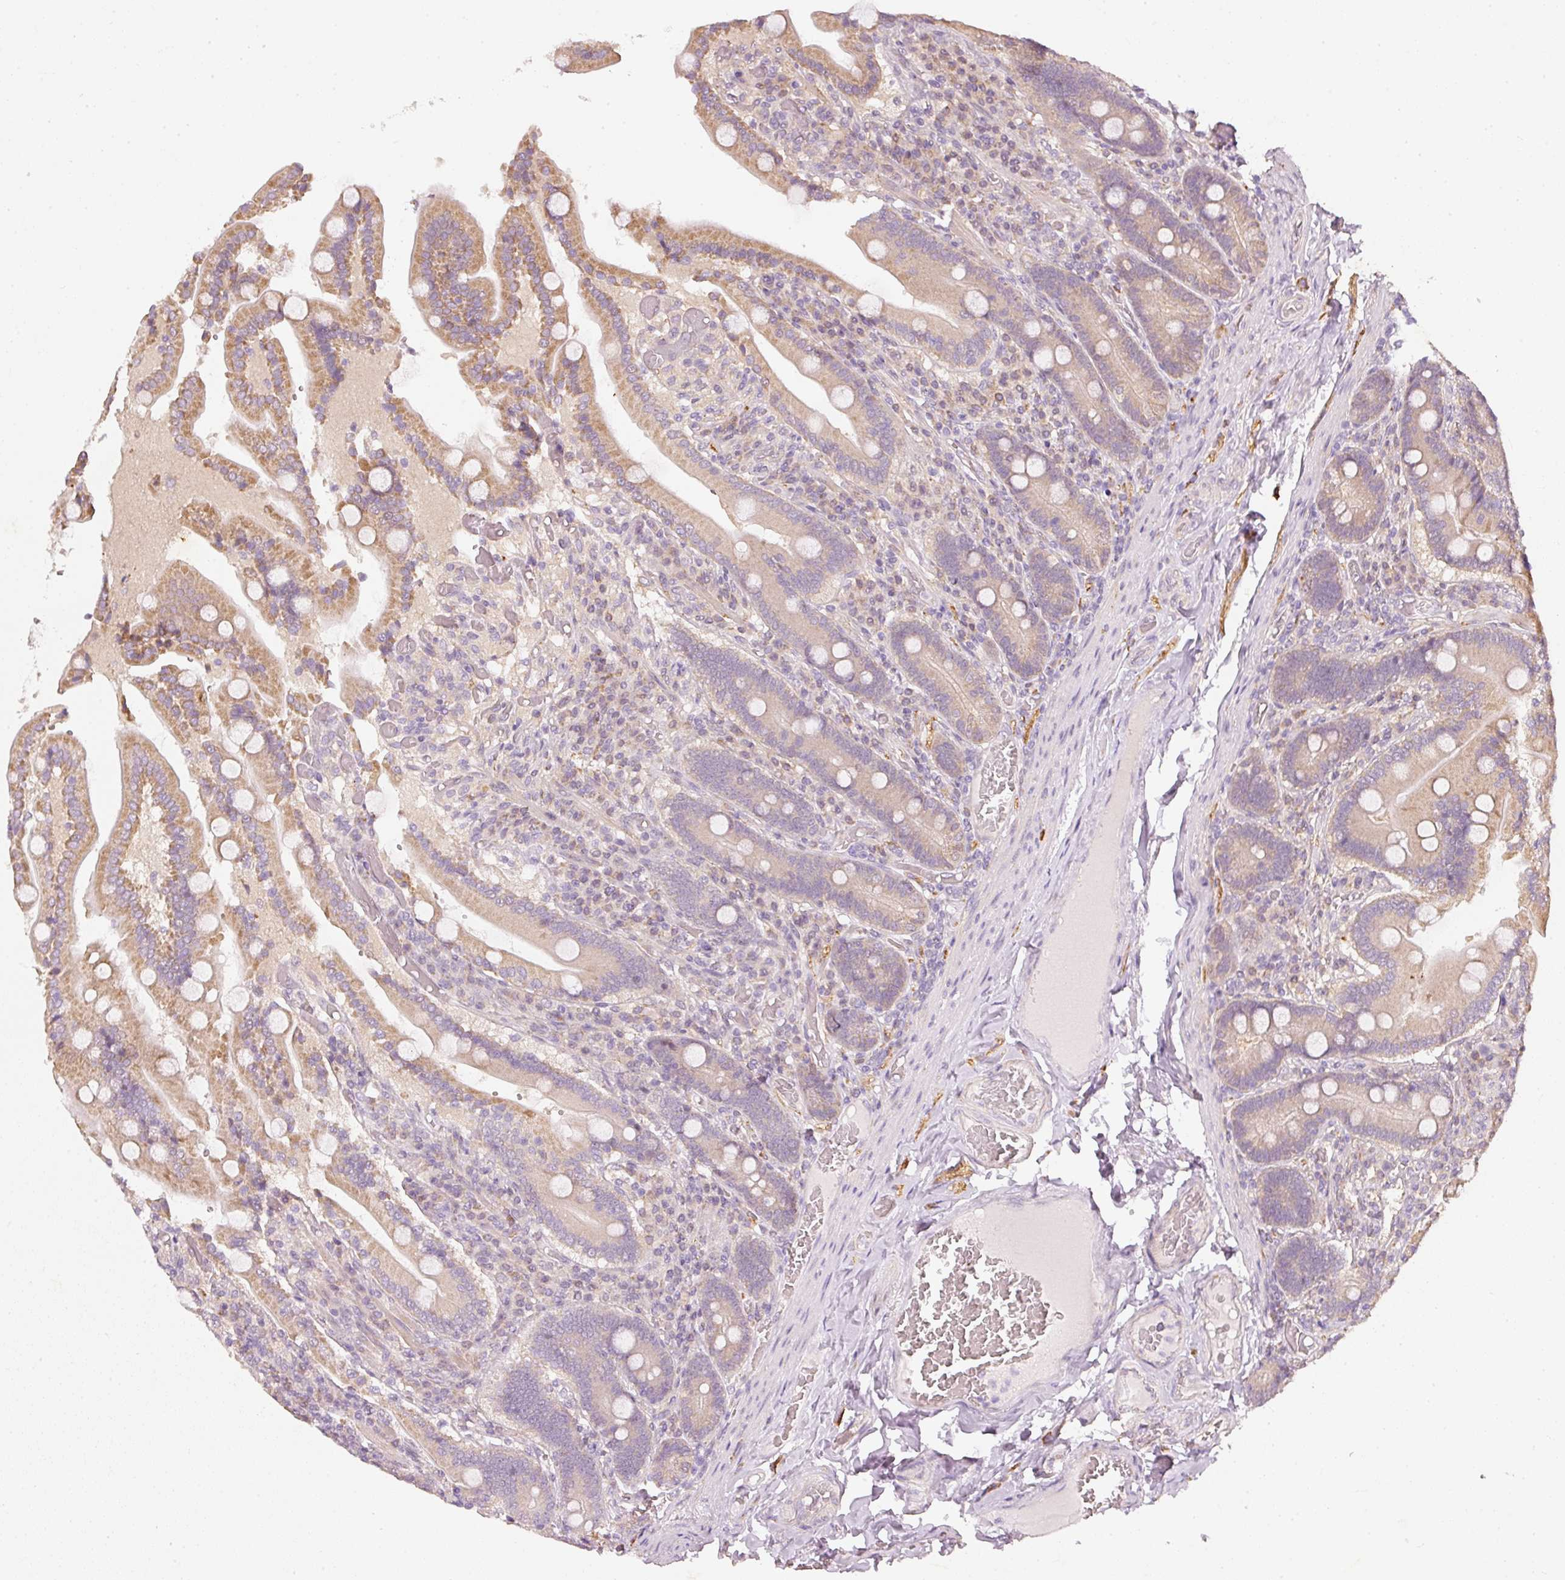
{"staining": {"intensity": "moderate", "quantity": "25%-75%", "location": "cytoplasmic/membranous"}, "tissue": "duodenum", "cell_type": "Glandular cells", "image_type": "normal", "snomed": [{"axis": "morphology", "description": "Normal tissue, NOS"}, {"axis": "topography", "description": "Duodenum"}], "caption": "Protein analysis of normal duodenum shows moderate cytoplasmic/membranous positivity in approximately 25%-75% of glandular cells.", "gene": "RGL2", "patient": {"sex": "female", "age": 62}}